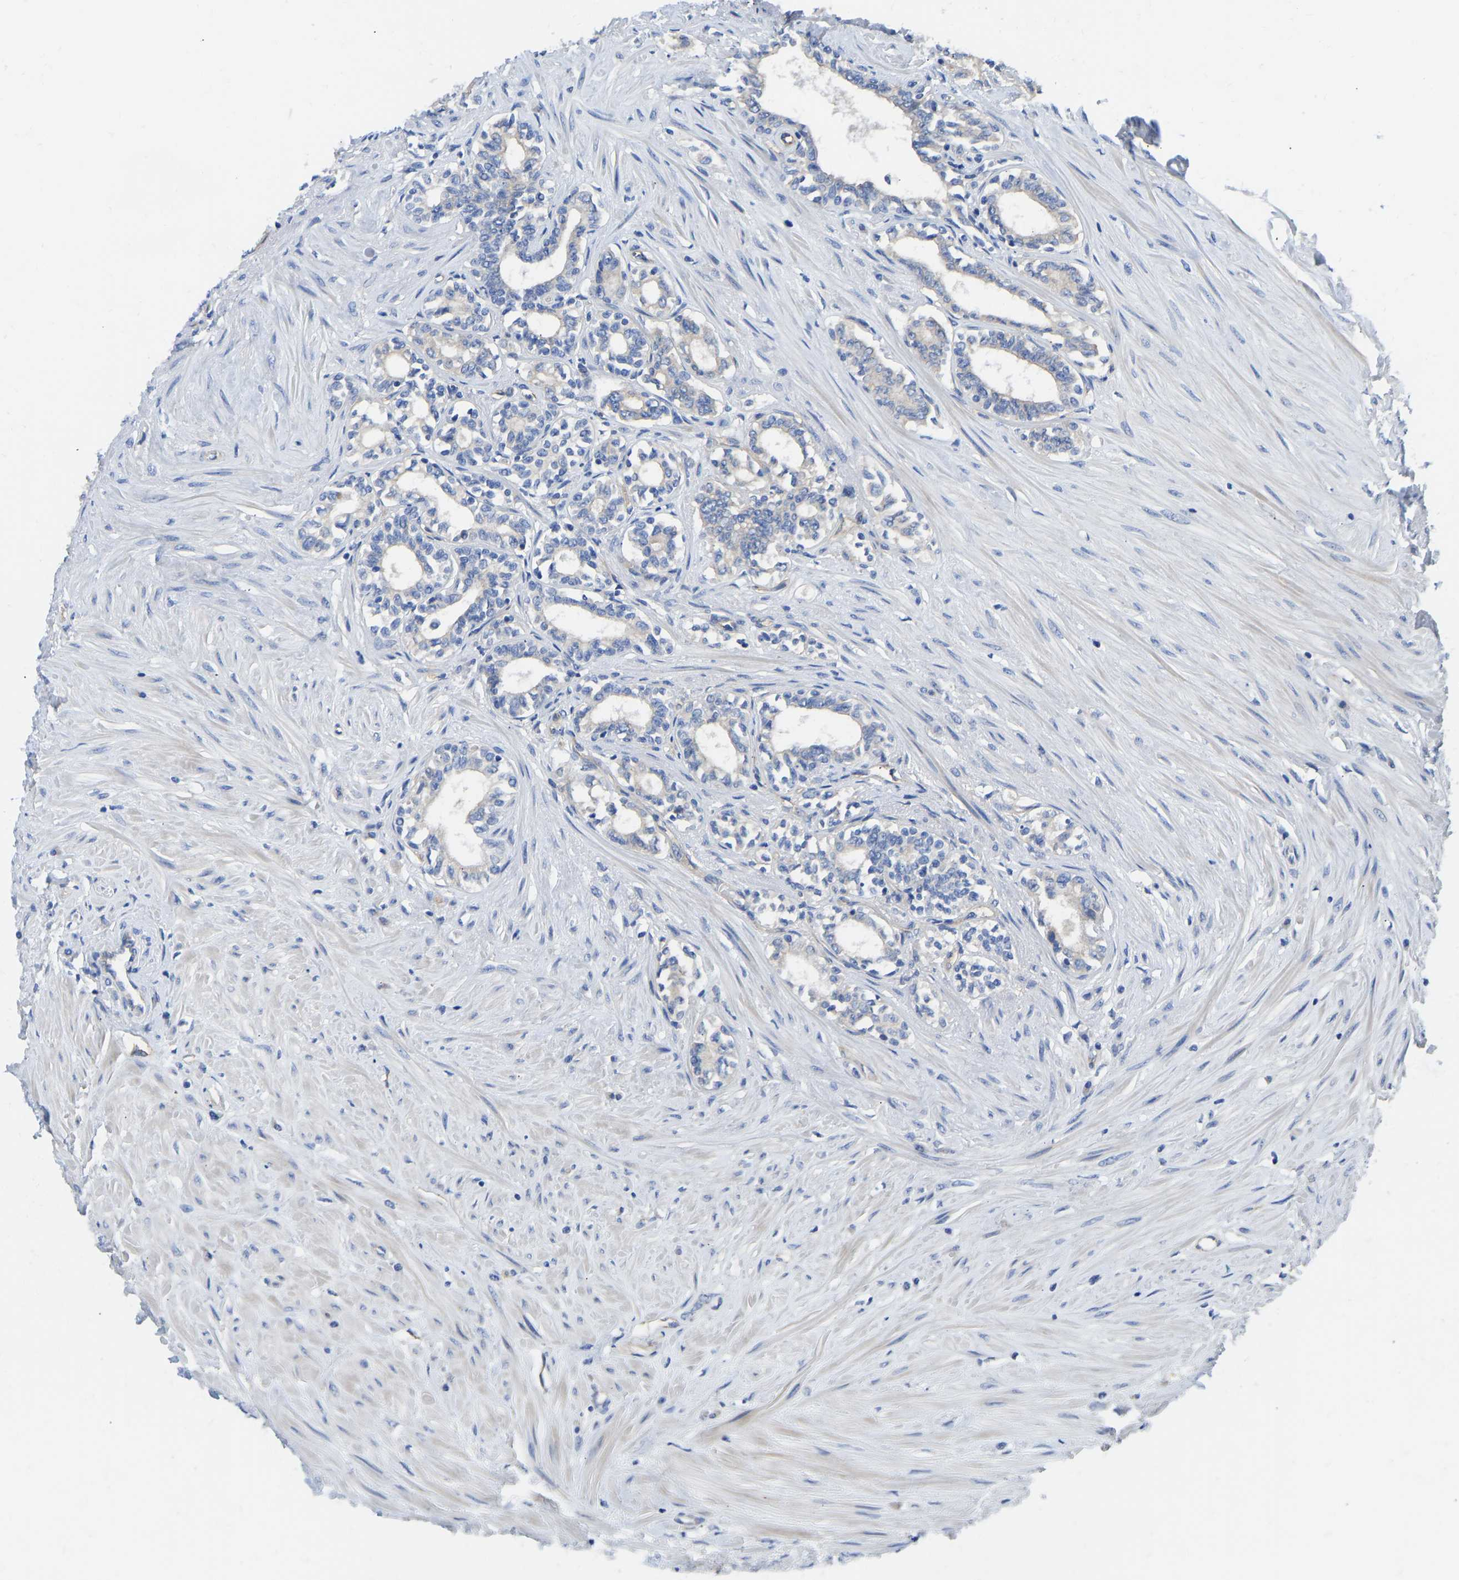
{"staining": {"intensity": "negative", "quantity": "none", "location": "none"}, "tissue": "seminal vesicle", "cell_type": "Glandular cells", "image_type": "normal", "snomed": [{"axis": "morphology", "description": "Normal tissue, NOS"}, {"axis": "morphology", "description": "Adenocarcinoma, High grade"}, {"axis": "topography", "description": "Prostate"}, {"axis": "topography", "description": "Seminal veicle"}], "caption": "The IHC image has no significant expression in glandular cells of seminal vesicle. (IHC, brightfield microscopy, high magnification).", "gene": "CHAD", "patient": {"sex": "male", "age": 55}}